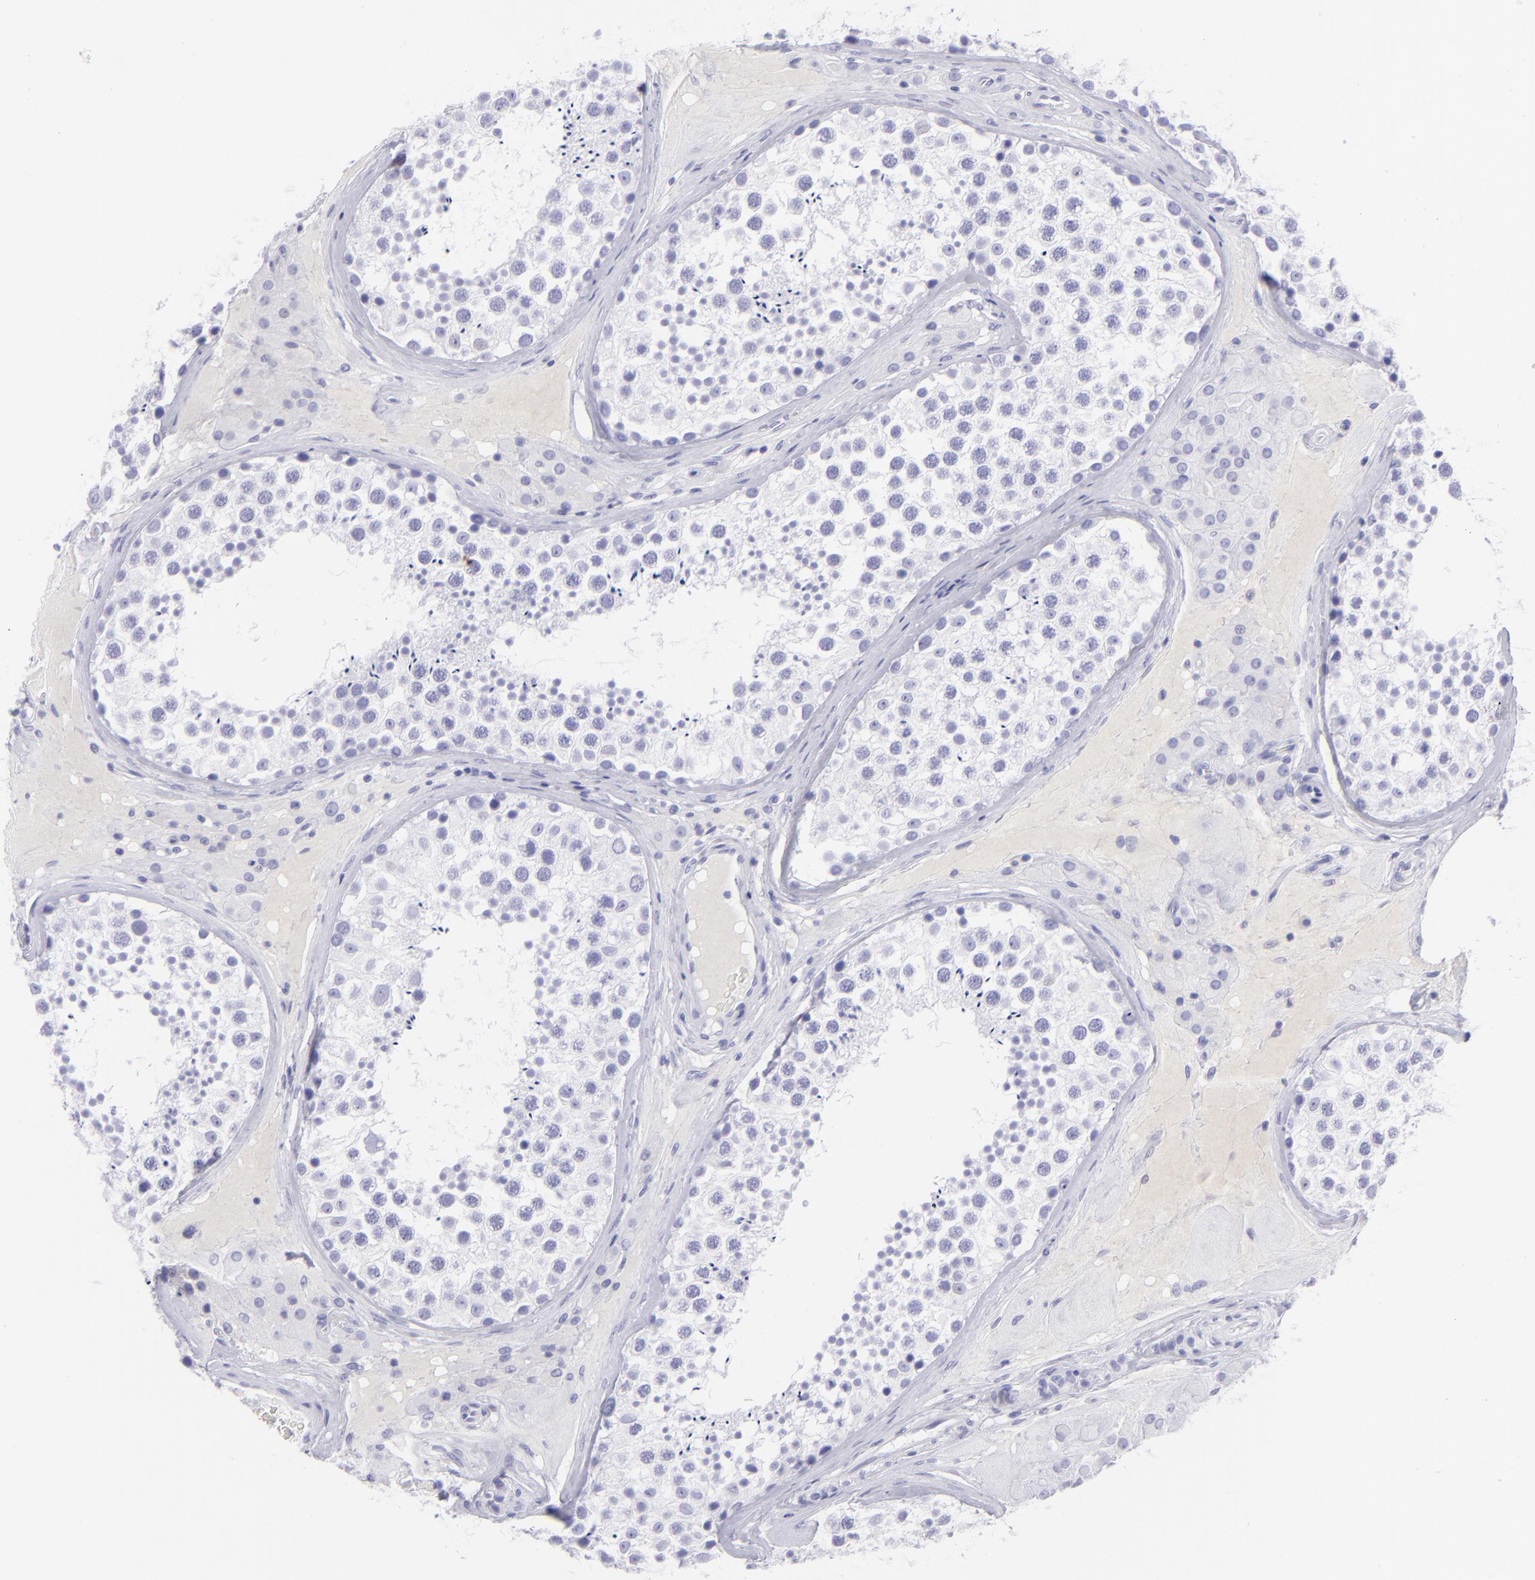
{"staining": {"intensity": "negative", "quantity": "none", "location": "none"}, "tissue": "testis", "cell_type": "Cells in seminiferous ducts", "image_type": "normal", "snomed": [{"axis": "morphology", "description": "Normal tissue, NOS"}, {"axis": "topography", "description": "Testis"}], "caption": "The photomicrograph reveals no staining of cells in seminiferous ducts in unremarkable testis.", "gene": "SLC1A2", "patient": {"sex": "male", "age": 46}}